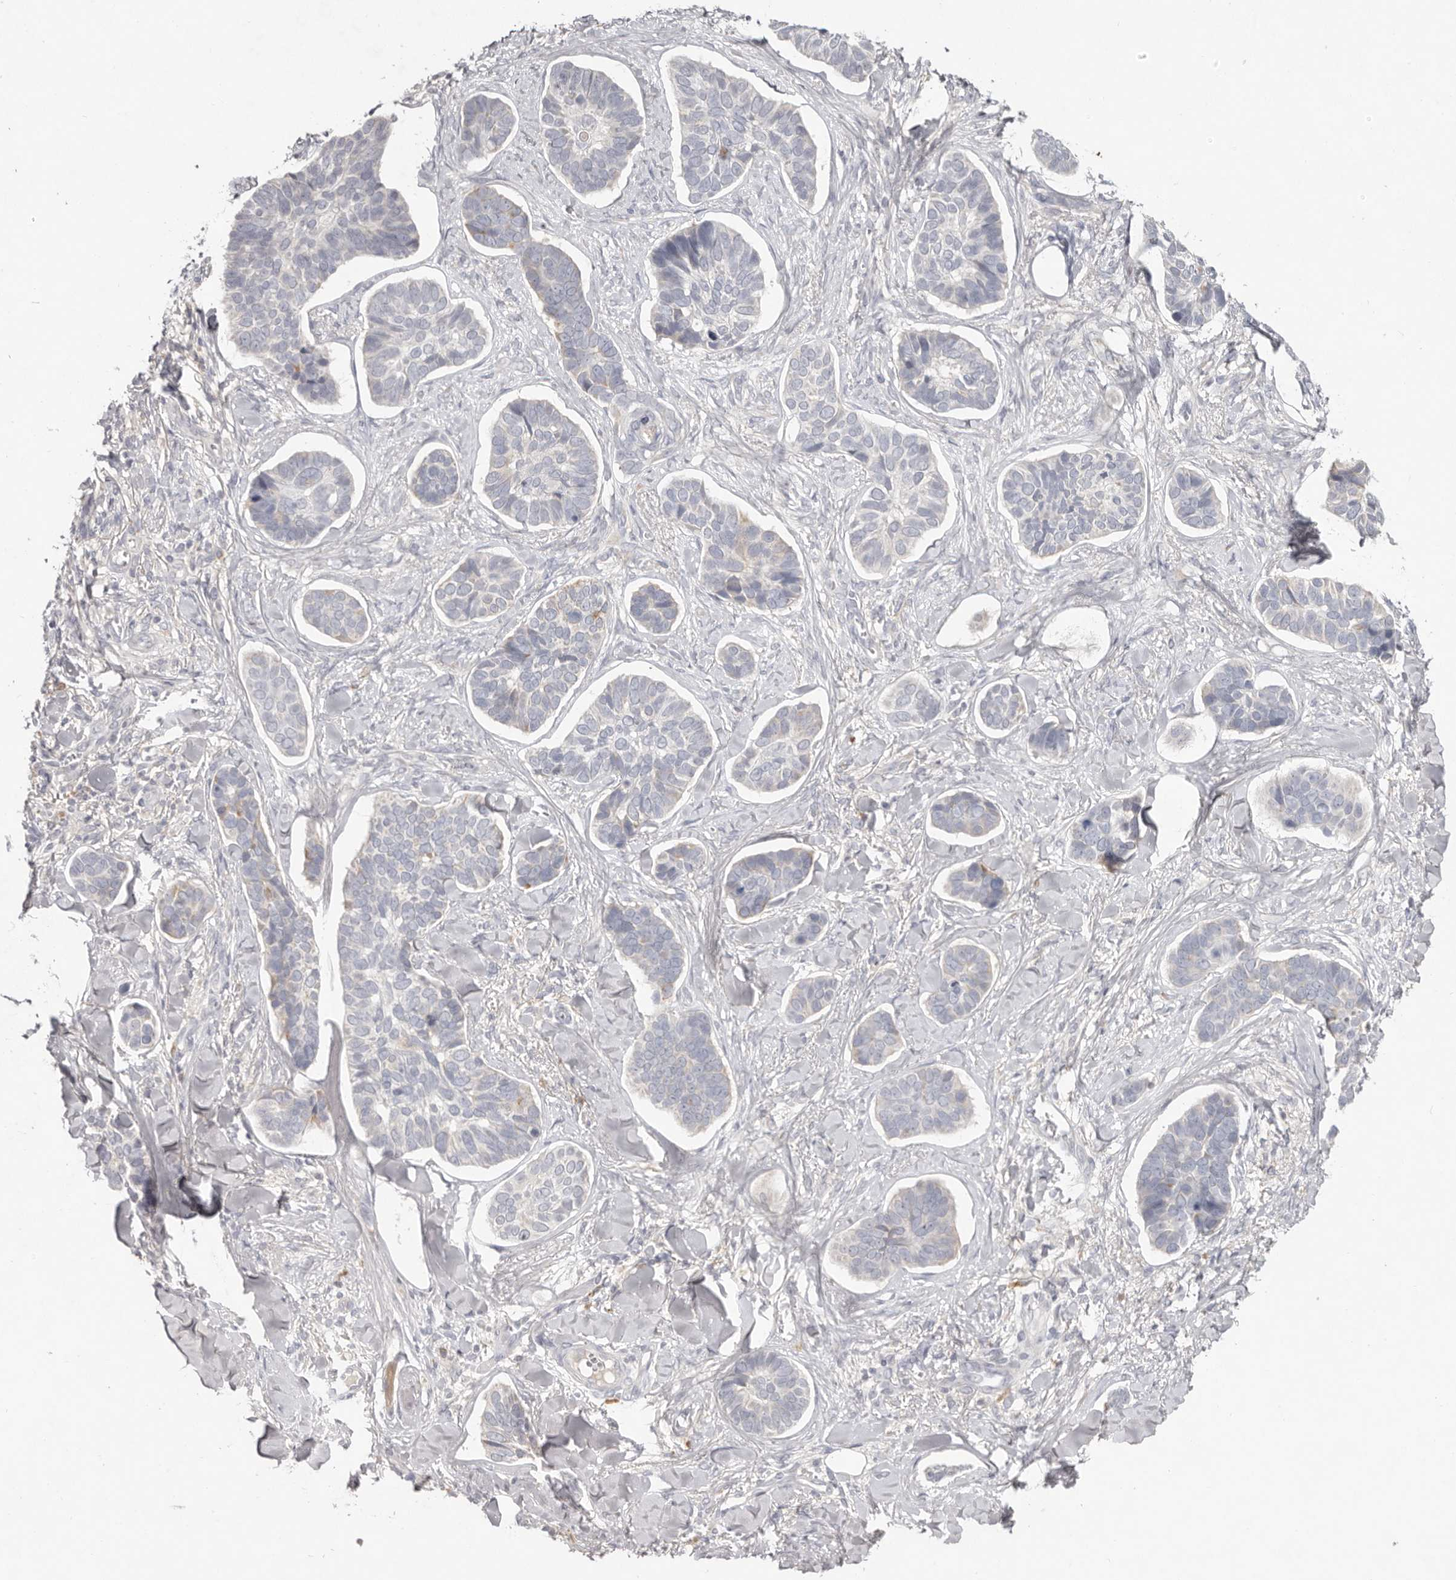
{"staining": {"intensity": "negative", "quantity": "none", "location": "none"}, "tissue": "skin cancer", "cell_type": "Tumor cells", "image_type": "cancer", "snomed": [{"axis": "morphology", "description": "Basal cell carcinoma"}, {"axis": "topography", "description": "Skin"}], "caption": "Skin basal cell carcinoma was stained to show a protein in brown. There is no significant expression in tumor cells. (Immunohistochemistry (ihc), brightfield microscopy, high magnification).", "gene": "SCUBE2", "patient": {"sex": "male", "age": 62}}